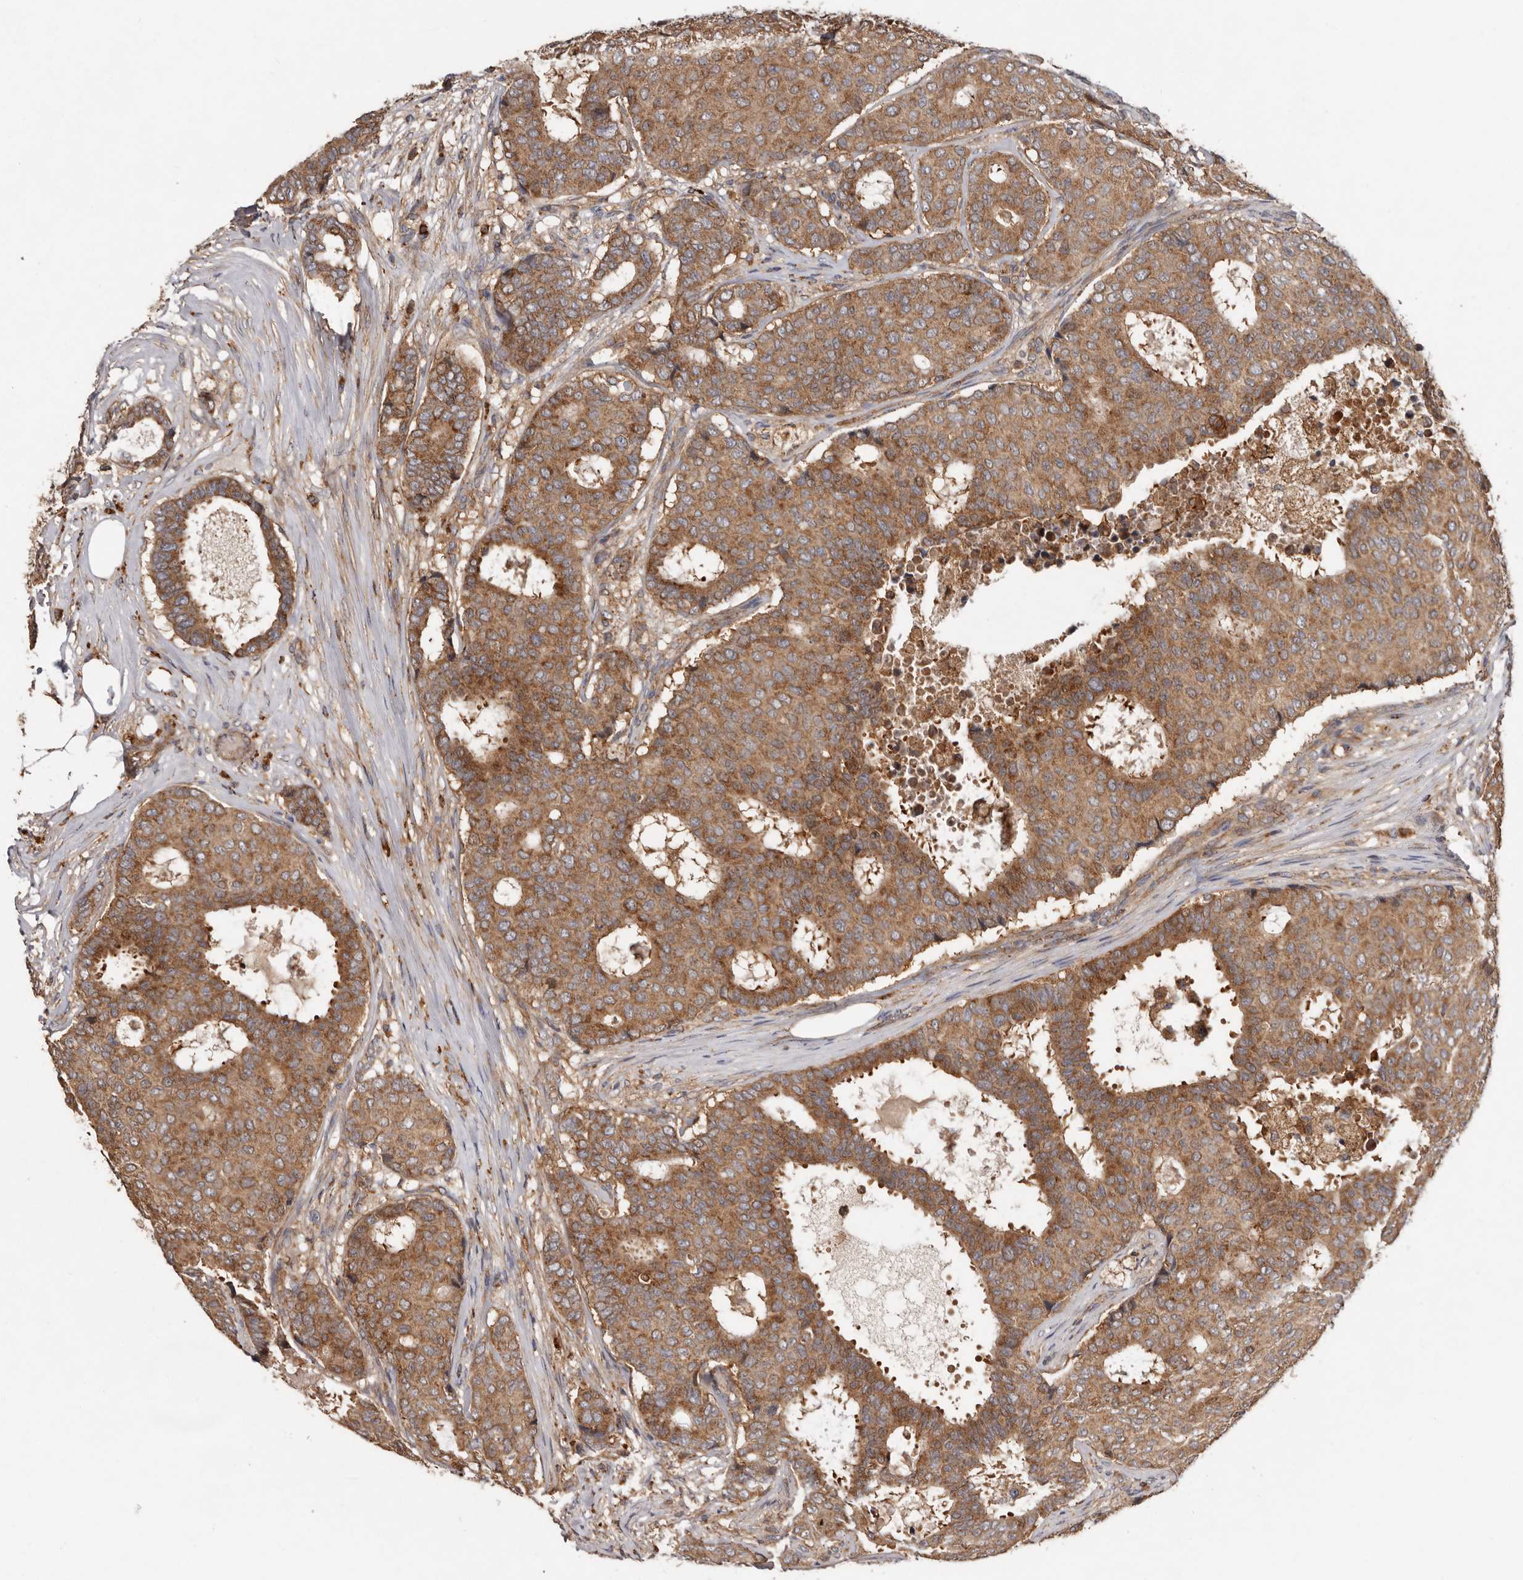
{"staining": {"intensity": "moderate", "quantity": ">75%", "location": "cytoplasmic/membranous"}, "tissue": "breast cancer", "cell_type": "Tumor cells", "image_type": "cancer", "snomed": [{"axis": "morphology", "description": "Duct carcinoma"}, {"axis": "topography", "description": "Breast"}], "caption": "Immunohistochemical staining of human breast cancer shows moderate cytoplasmic/membranous protein positivity in about >75% of tumor cells. (IHC, brightfield microscopy, high magnification).", "gene": "GOT1L1", "patient": {"sex": "female", "age": 75}}